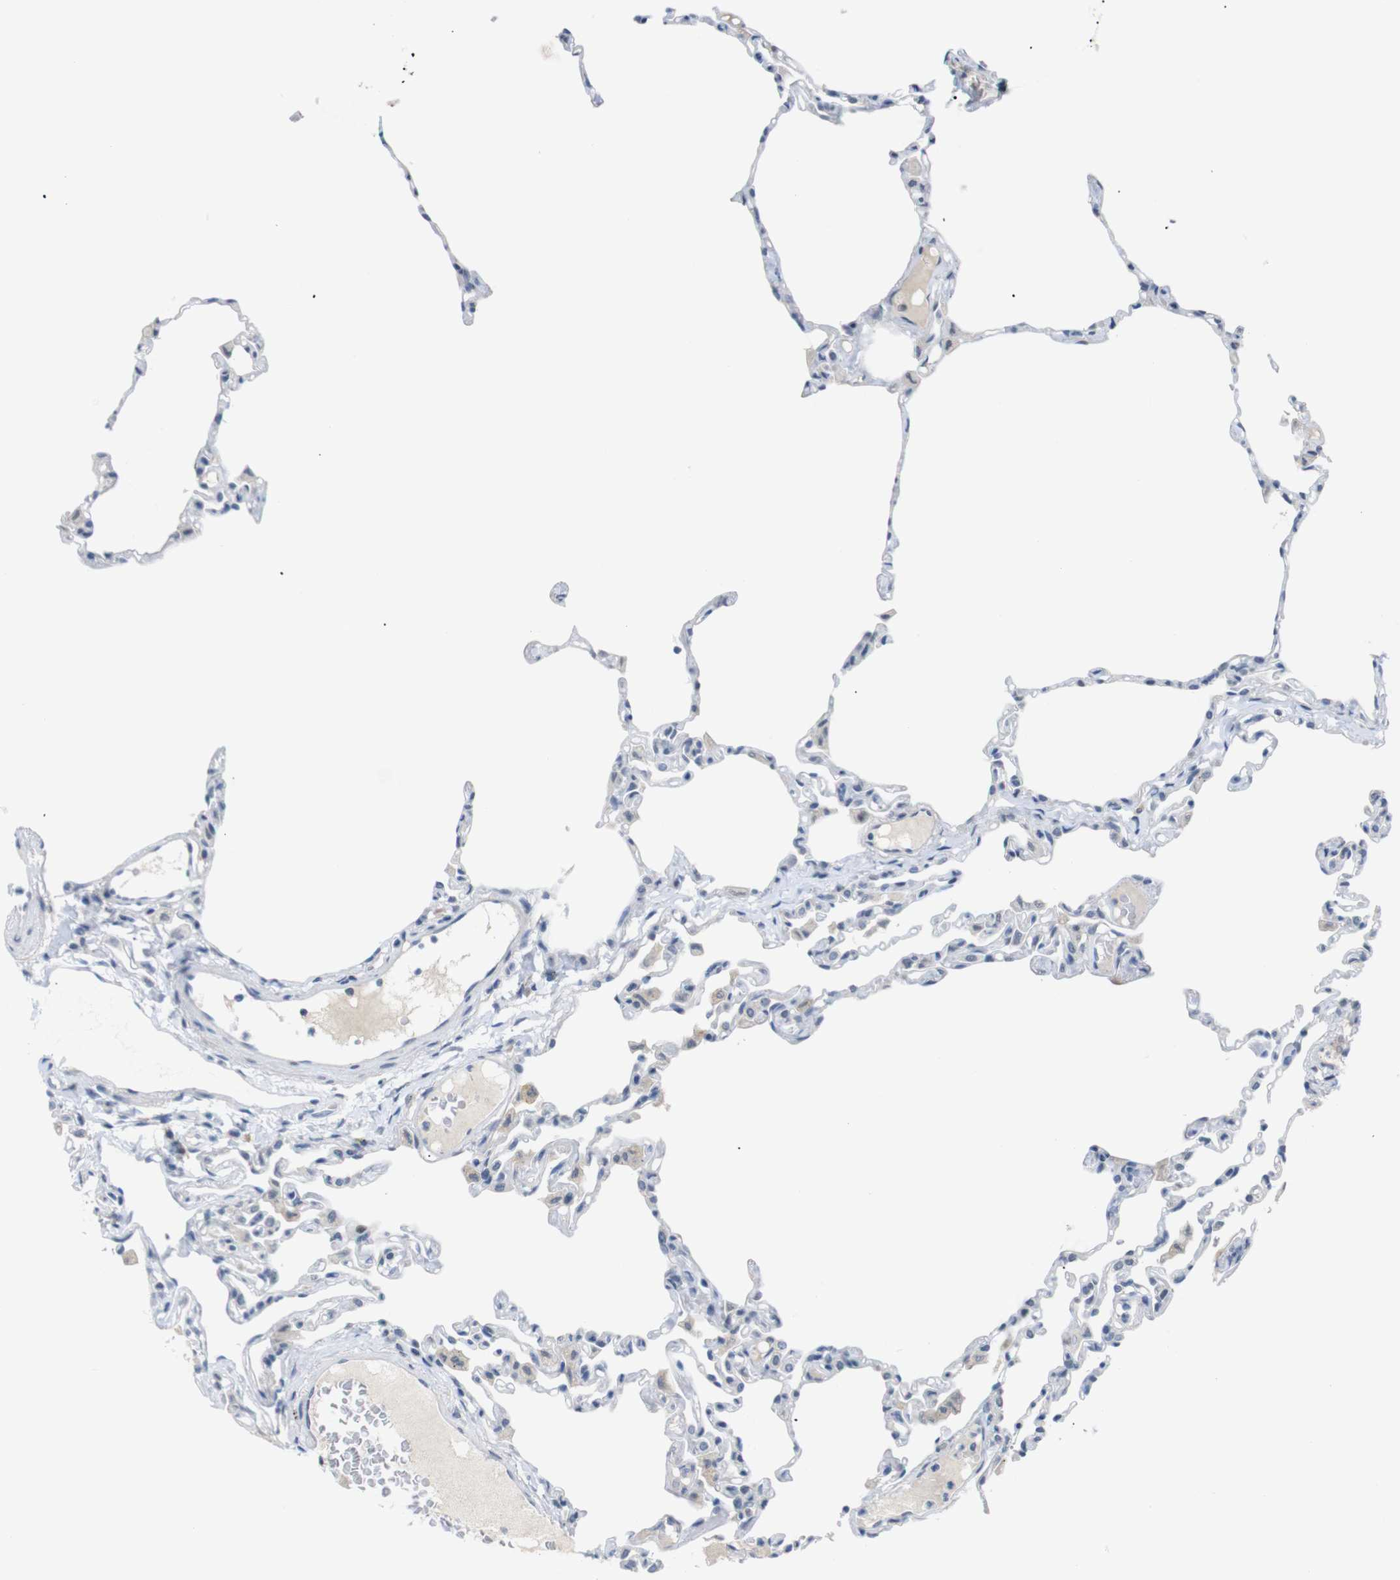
{"staining": {"intensity": "negative", "quantity": "none", "location": "none"}, "tissue": "lung", "cell_type": "Alveolar cells", "image_type": "normal", "snomed": [{"axis": "morphology", "description": "Normal tissue, NOS"}, {"axis": "topography", "description": "Lung"}], "caption": "High magnification brightfield microscopy of benign lung stained with DAB (3,3'-diaminobenzidine) (brown) and counterstained with hematoxylin (blue): alveolar cells show no significant expression.", "gene": "CHRM5", "patient": {"sex": "female", "age": 49}}